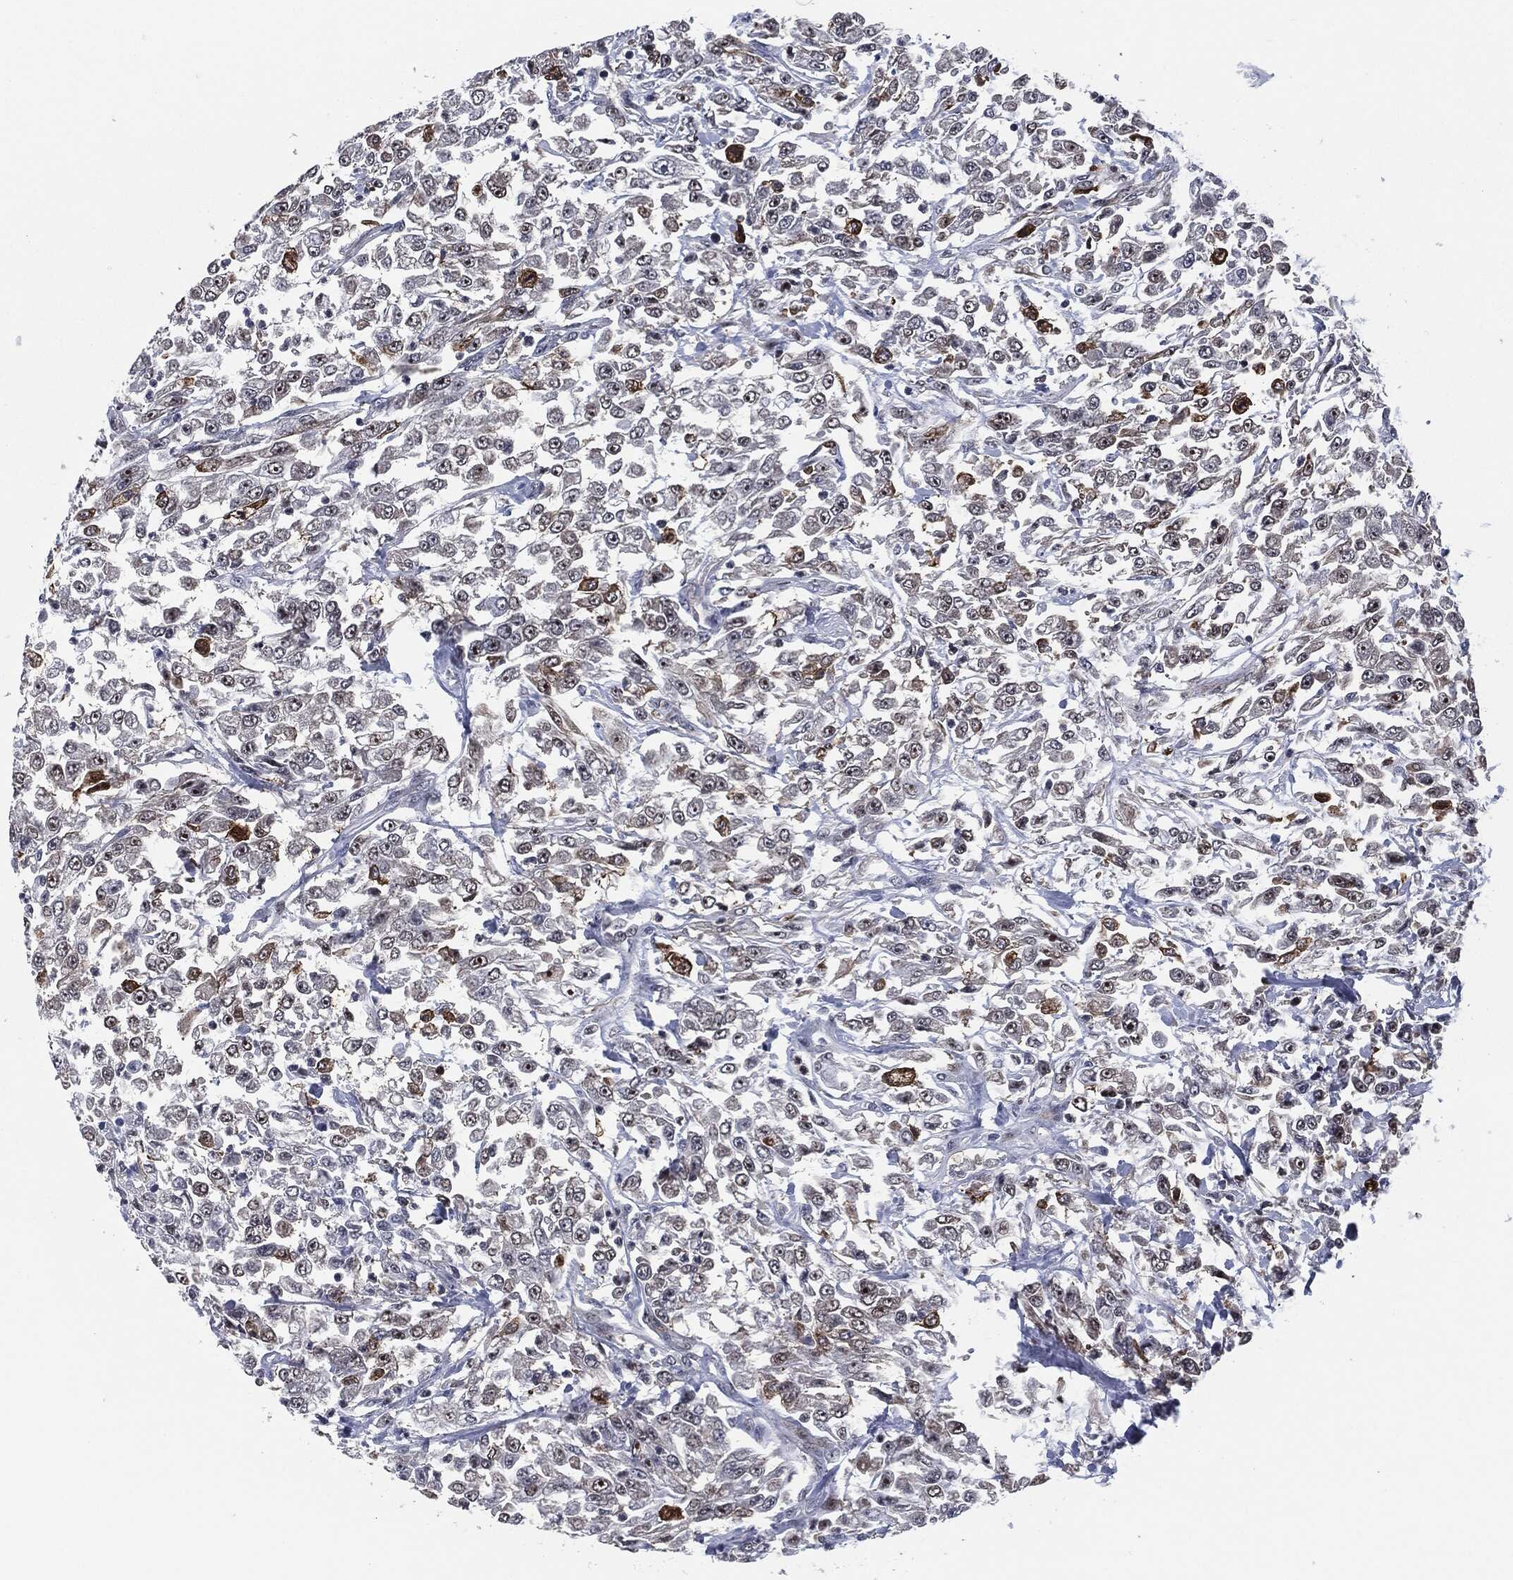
{"staining": {"intensity": "moderate", "quantity": "<25%", "location": "cytoplasmic/membranous,nuclear"}, "tissue": "urothelial cancer", "cell_type": "Tumor cells", "image_type": "cancer", "snomed": [{"axis": "morphology", "description": "Urothelial carcinoma, High grade"}, {"axis": "topography", "description": "Urinary bladder"}], "caption": "Protein staining by immunohistochemistry (IHC) shows moderate cytoplasmic/membranous and nuclear positivity in approximately <25% of tumor cells in high-grade urothelial carcinoma.", "gene": "AKT2", "patient": {"sex": "male", "age": 46}}